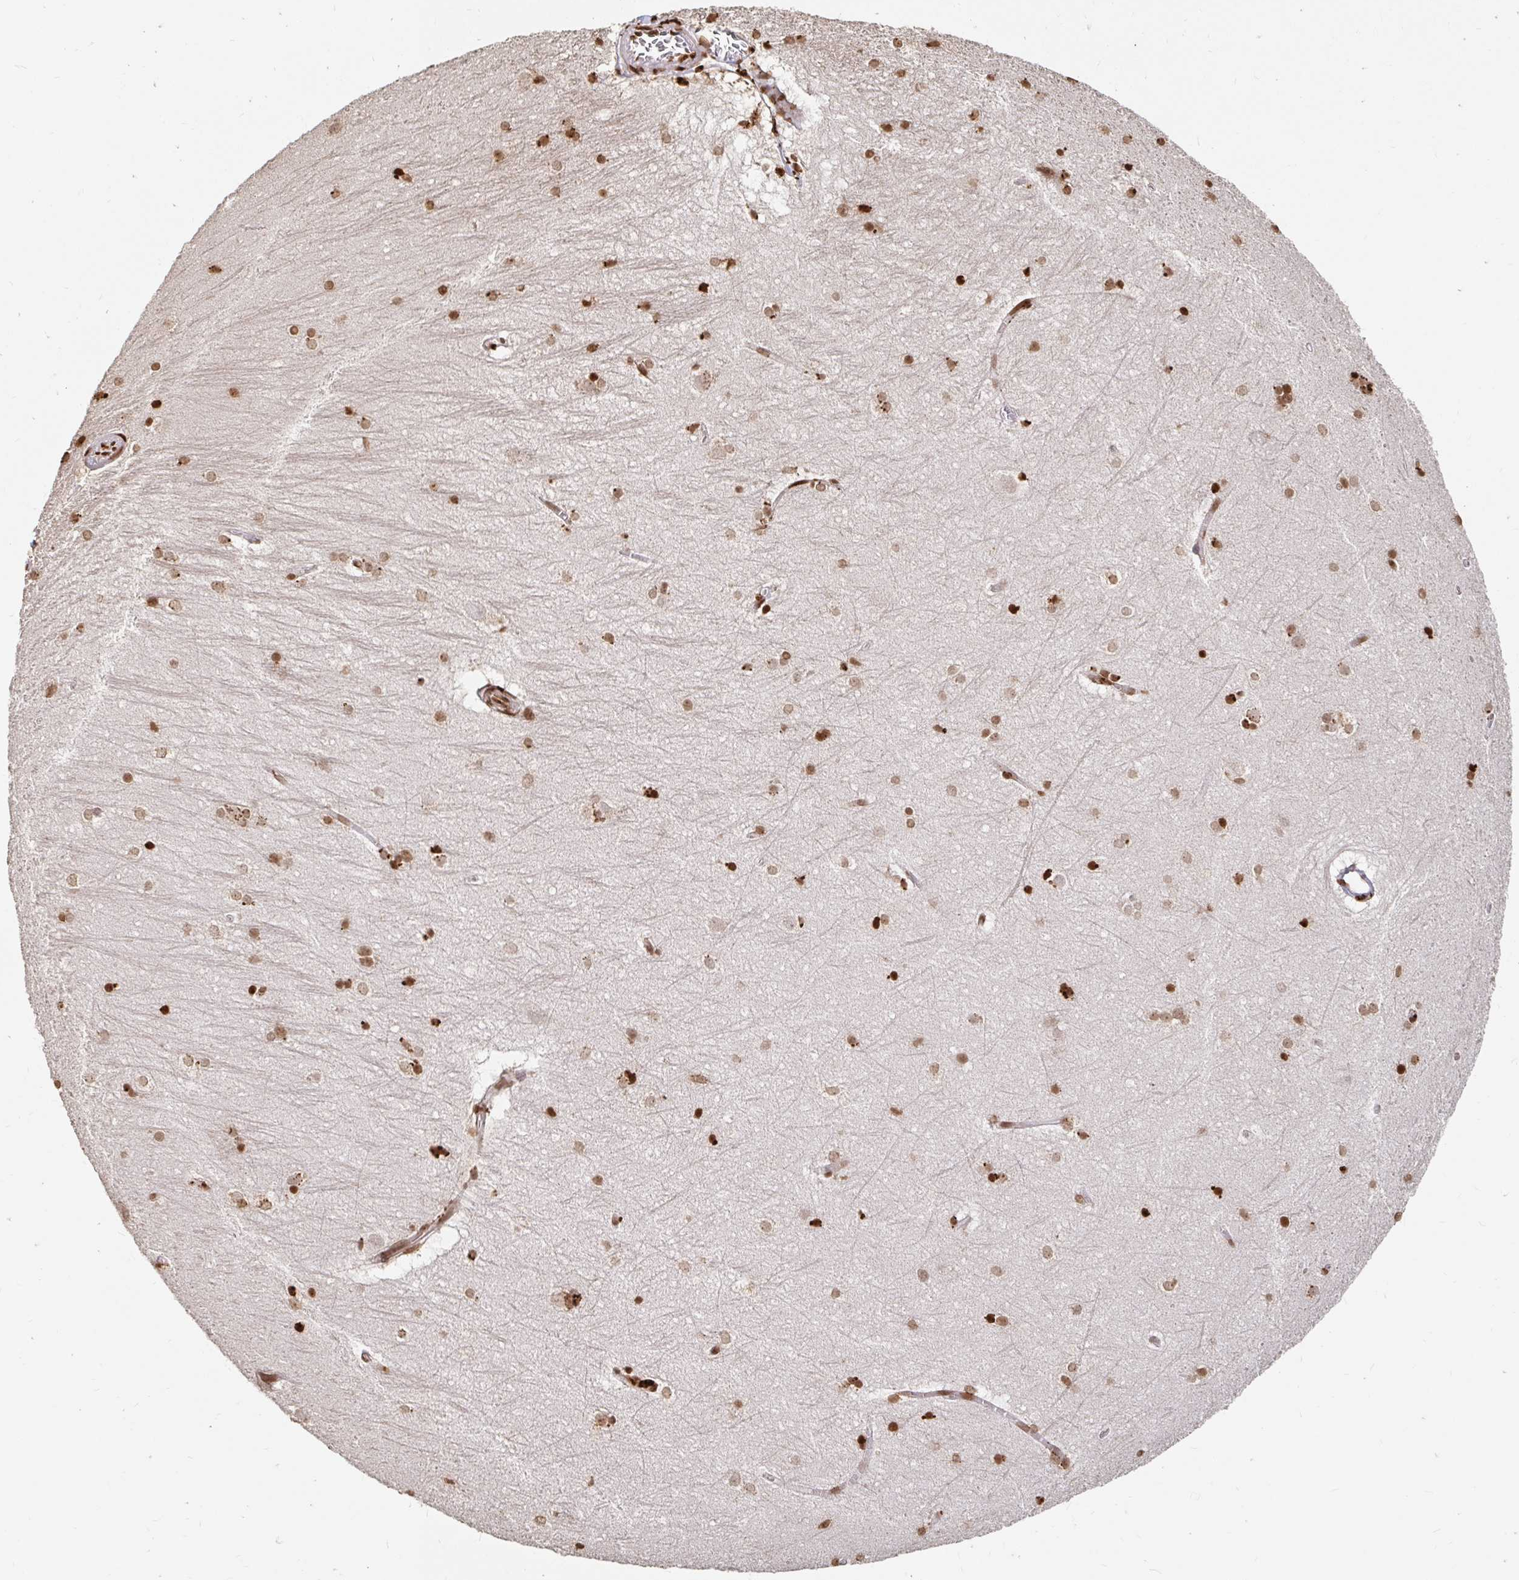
{"staining": {"intensity": "strong", "quantity": ">75%", "location": "nuclear"}, "tissue": "hippocampus", "cell_type": "Glial cells", "image_type": "normal", "snomed": [{"axis": "morphology", "description": "Normal tissue, NOS"}, {"axis": "topography", "description": "Cerebral cortex"}, {"axis": "topography", "description": "Hippocampus"}], "caption": "DAB immunohistochemical staining of benign human hippocampus displays strong nuclear protein staining in about >75% of glial cells.", "gene": "H2BC5", "patient": {"sex": "female", "age": 19}}